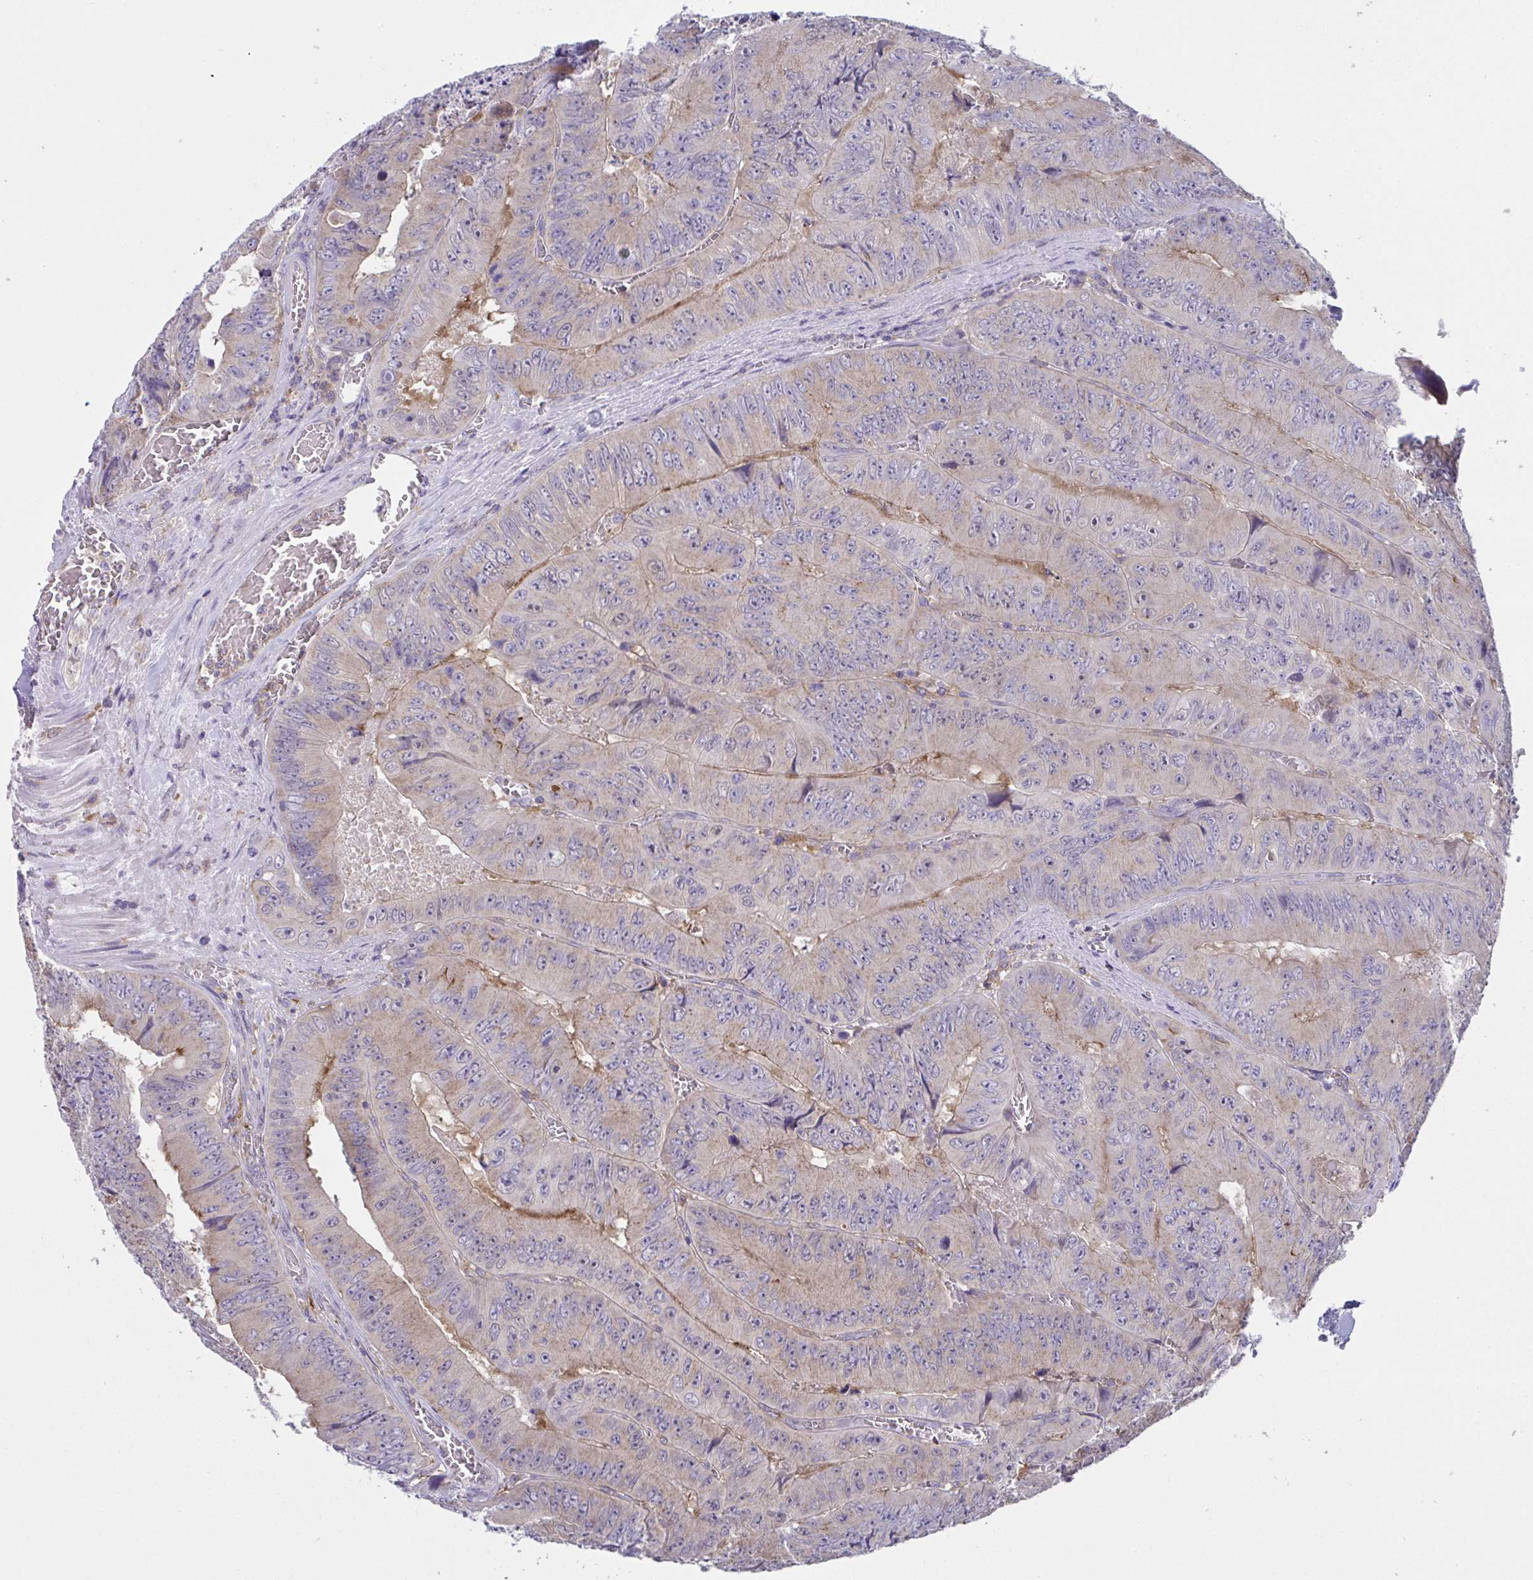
{"staining": {"intensity": "weak", "quantity": "<25%", "location": "cytoplasmic/membranous"}, "tissue": "colorectal cancer", "cell_type": "Tumor cells", "image_type": "cancer", "snomed": [{"axis": "morphology", "description": "Adenocarcinoma, NOS"}, {"axis": "topography", "description": "Colon"}], "caption": "Tumor cells are negative for protein expression in human colorectal cancer. The staining is performed using DAB brown chromogen with nuclei counter-stained in using hematoxylin.", "gene": "ALDH16A1", "patient": {"sex": "female", "age": 84}}